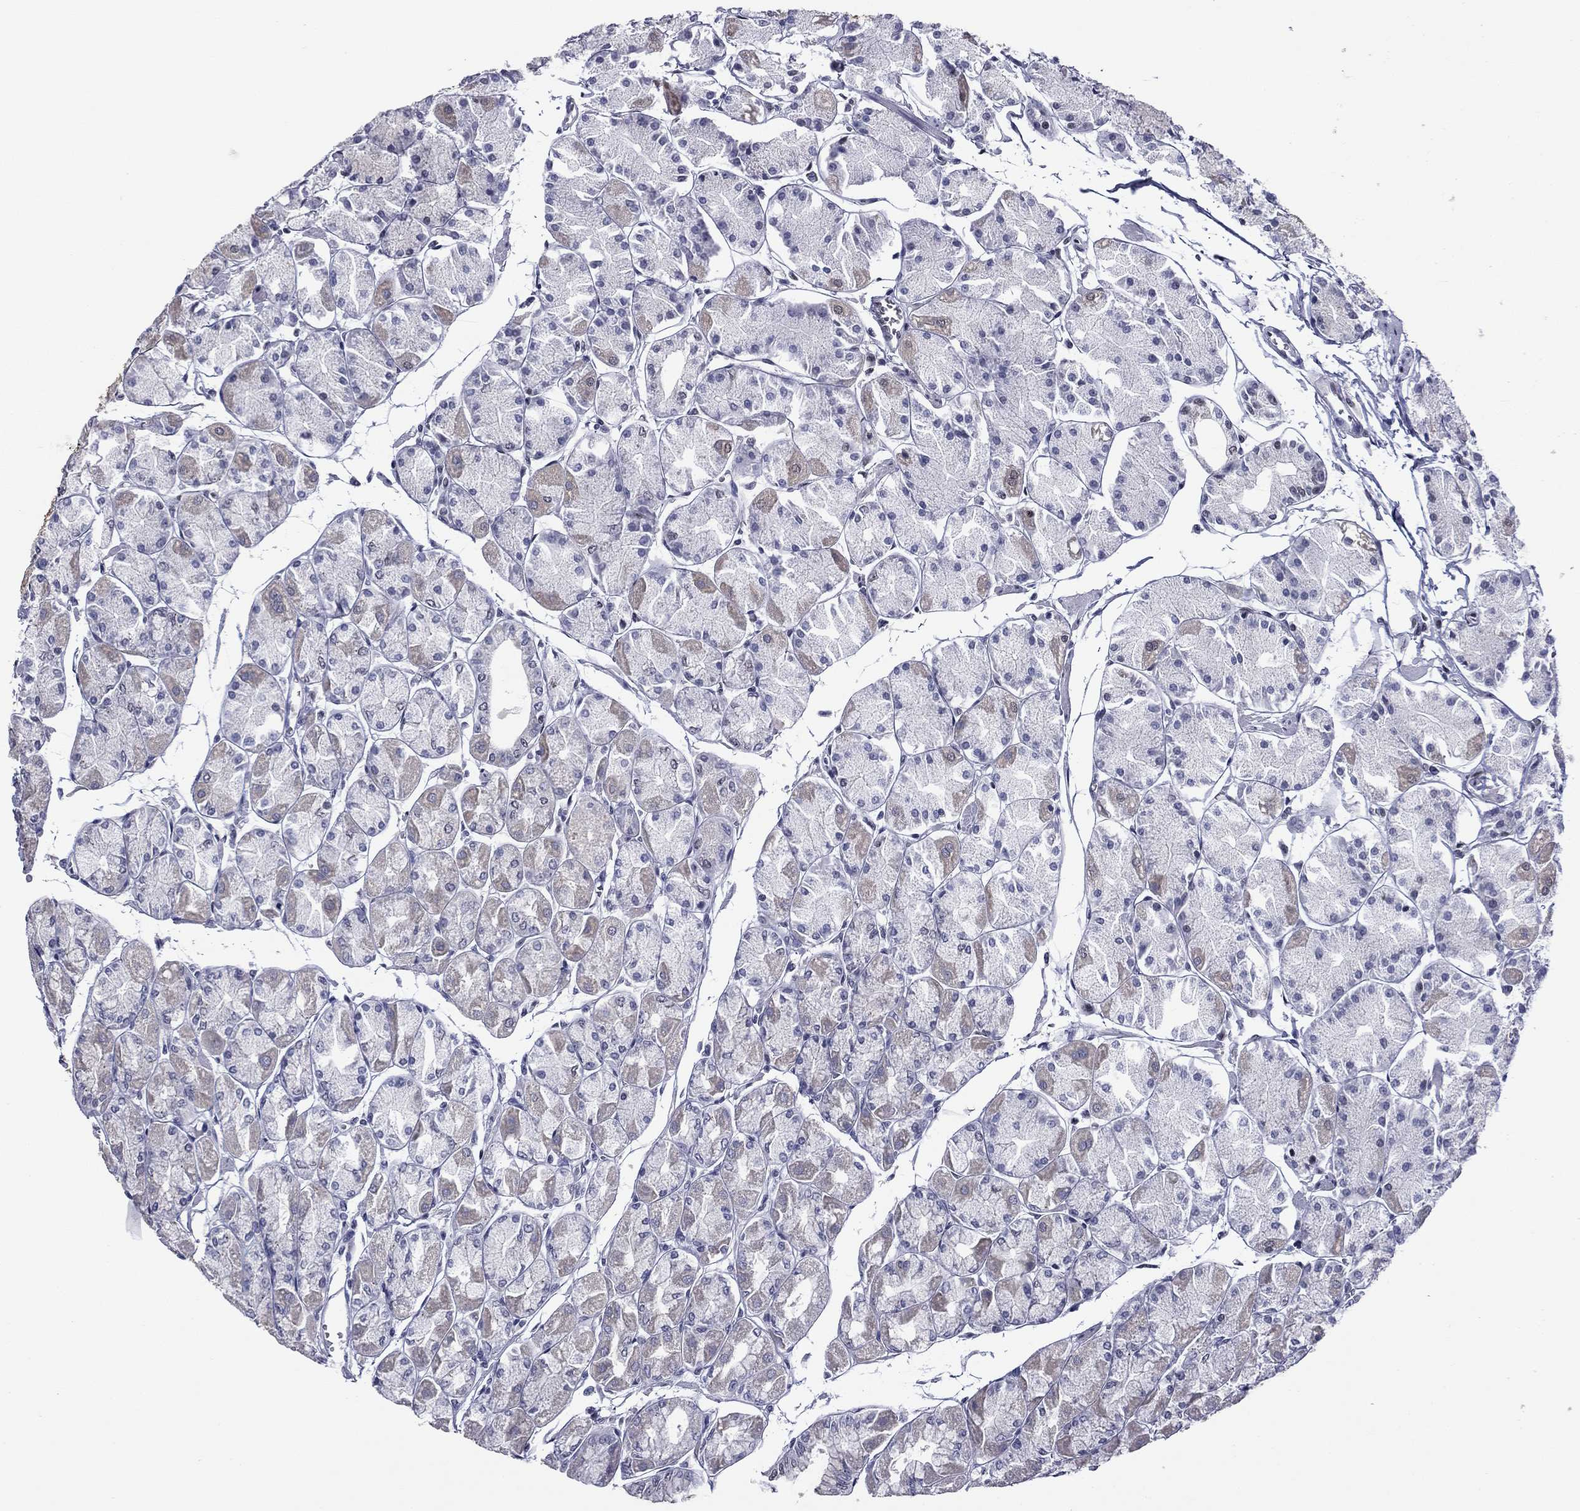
{"staining": {"intensity": "strong", "quantity": "25%-75%", "location": "nuclear"}, "tissue": "stomach", "cell_type": "Glandular cells", "image_type": "normal", "snomed": [{"axis": "morphology", "description": "Normal tissue, NOS"}, {"axis": "topography", "description": "Stomach, upper"}], "caption": "Protein expression analysis of benign stomach displays strong nuclear positivity in about 25%-75% of glandular cells. (Stains: DAB (3,3'-diaminobenzidine) in brown, nuclei in blue, Microscopy: brightfield microscopy at high magnification).", "gene": "ETV5", "patient": {"sex": "male", "age": 60}}